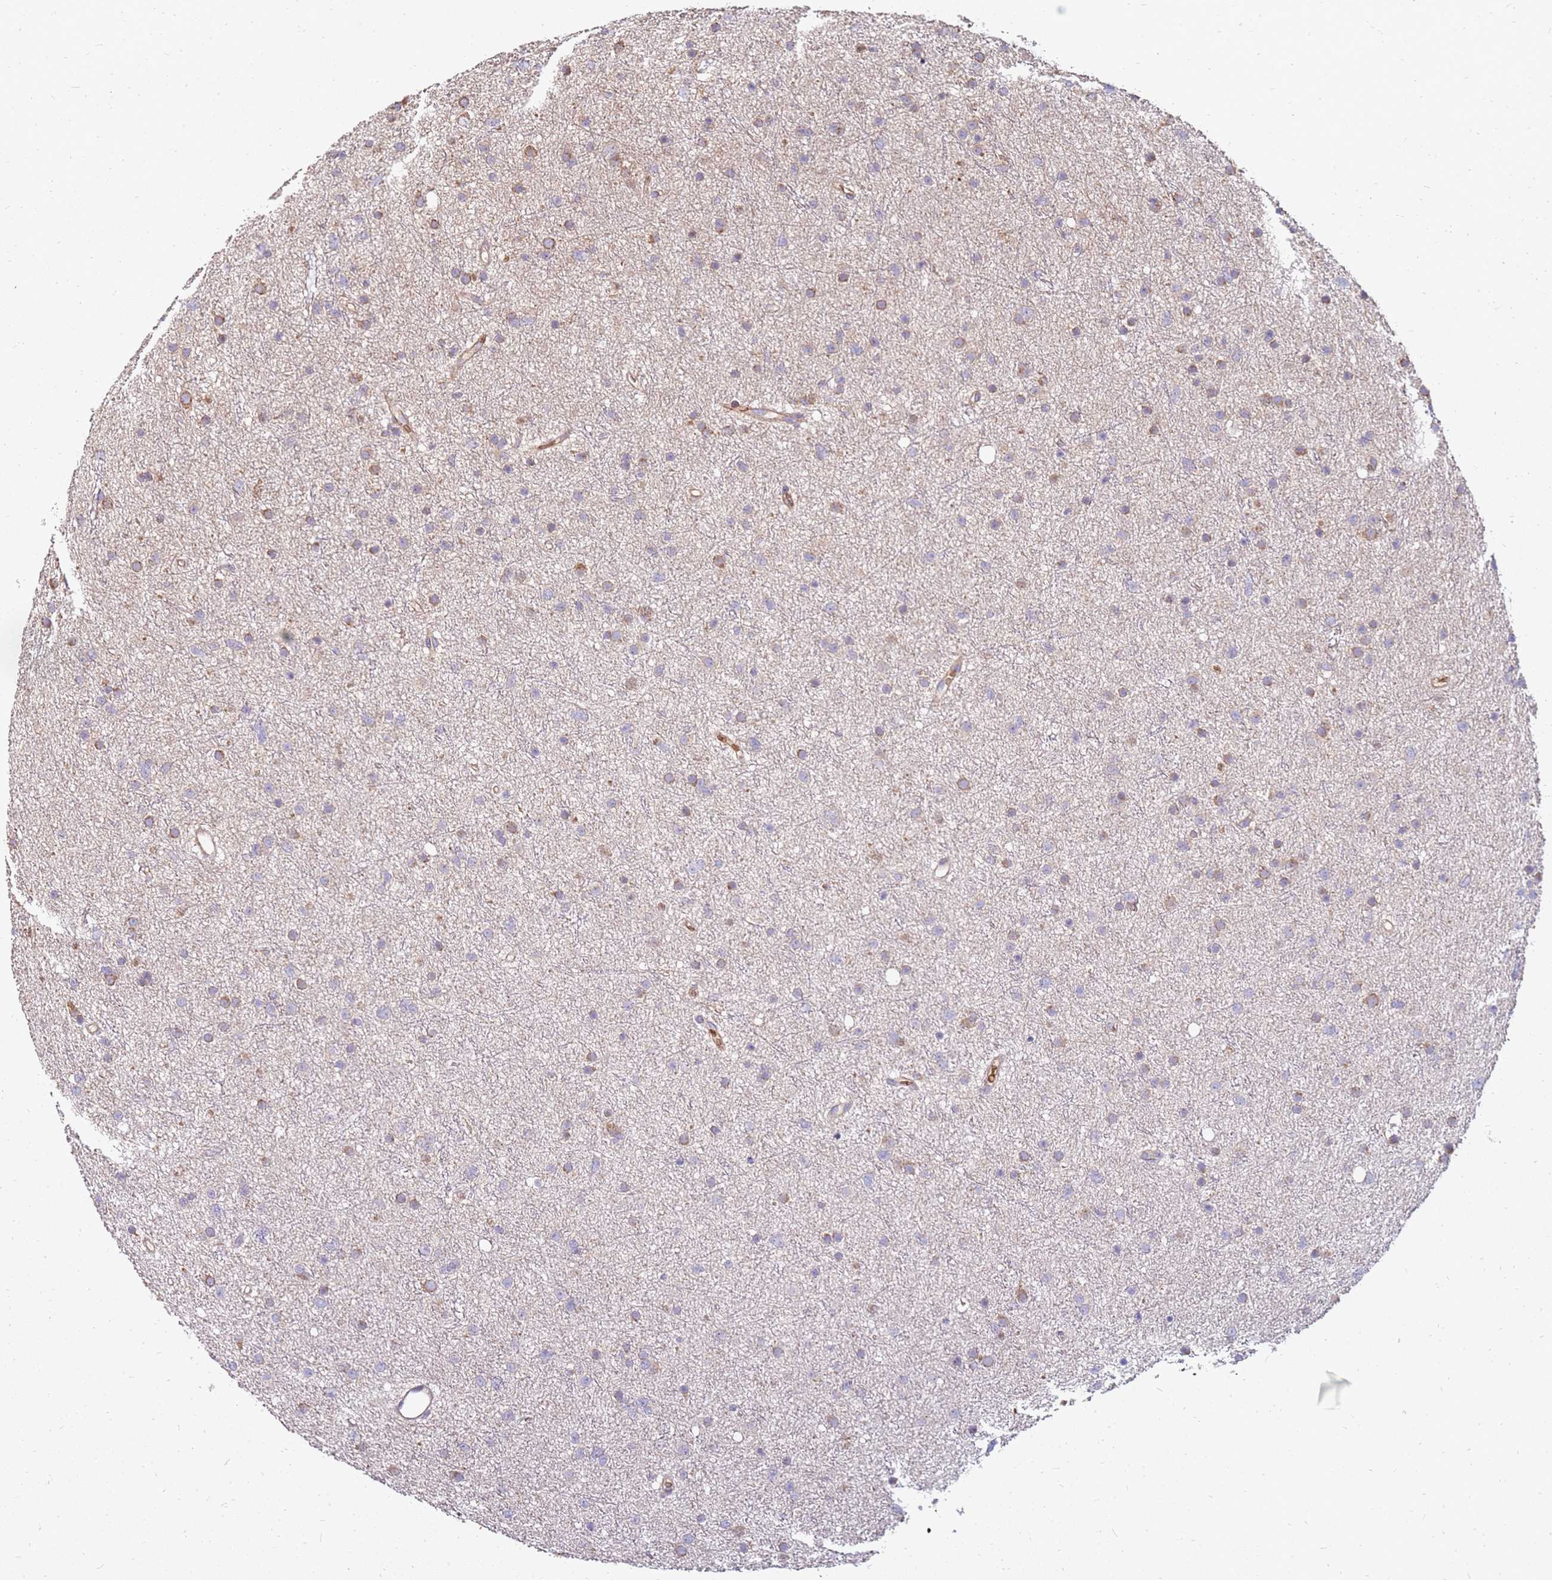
{"staining": {"intensity": "moderate", "quantity": "25%-75%", "location": "cytoplasmic/membranous"}, "tissue": "glioma", "cell_type": "Tumor cells", "image_type": "cancer", "snomed": [{"axis": "morphology", "description": "Glioma, malignant, Low grade"}, {"axis": "topography", "description": "Cerebral cortex"}], "caption": "Moderate cytoplasmic/membranous expression for a protein is identified in about 25%-75% of tumor cells of glioma using immunohistochemistry (IHC).", "gene": "RNF11", "patient": {"sex": "female", "age": 39}}